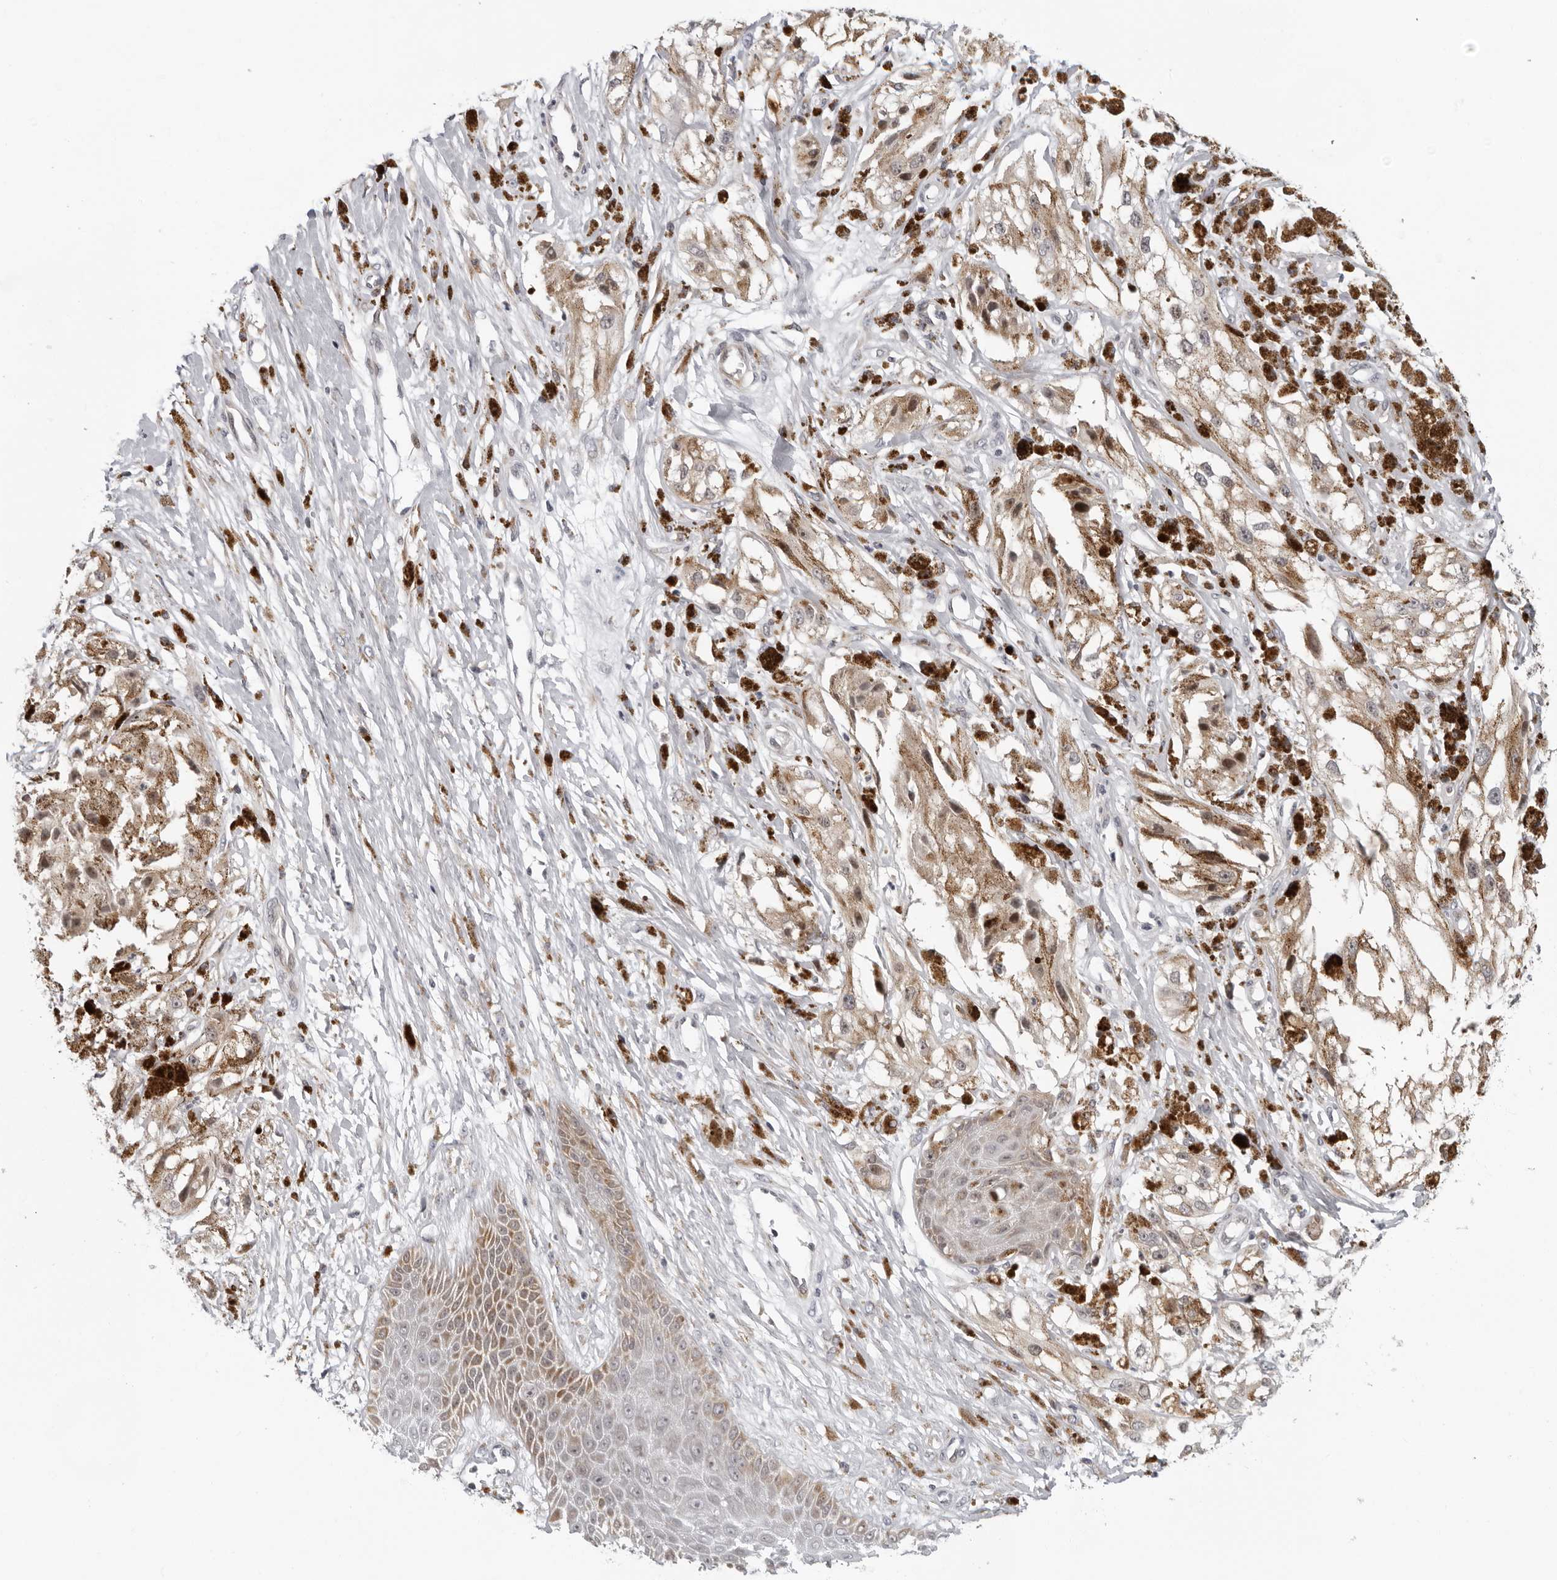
{"staining": {"intensity": "negative", "quantity": "none", "location": "none"}, "tissue": "melanoma", "cell_type": "Tumor cells", "image_type": "cancer", "snomed": [{"axis": "morphology", "description": "Malignant melanoma, NOS"}, {"axis": "topography", "description": "Skin"}], "caption": "IHC of human malignant melanoma demonstrates no staining in tumor cells.", "gene": "PIP4K2C", "patient": {"sex": "male", "age": 88}}